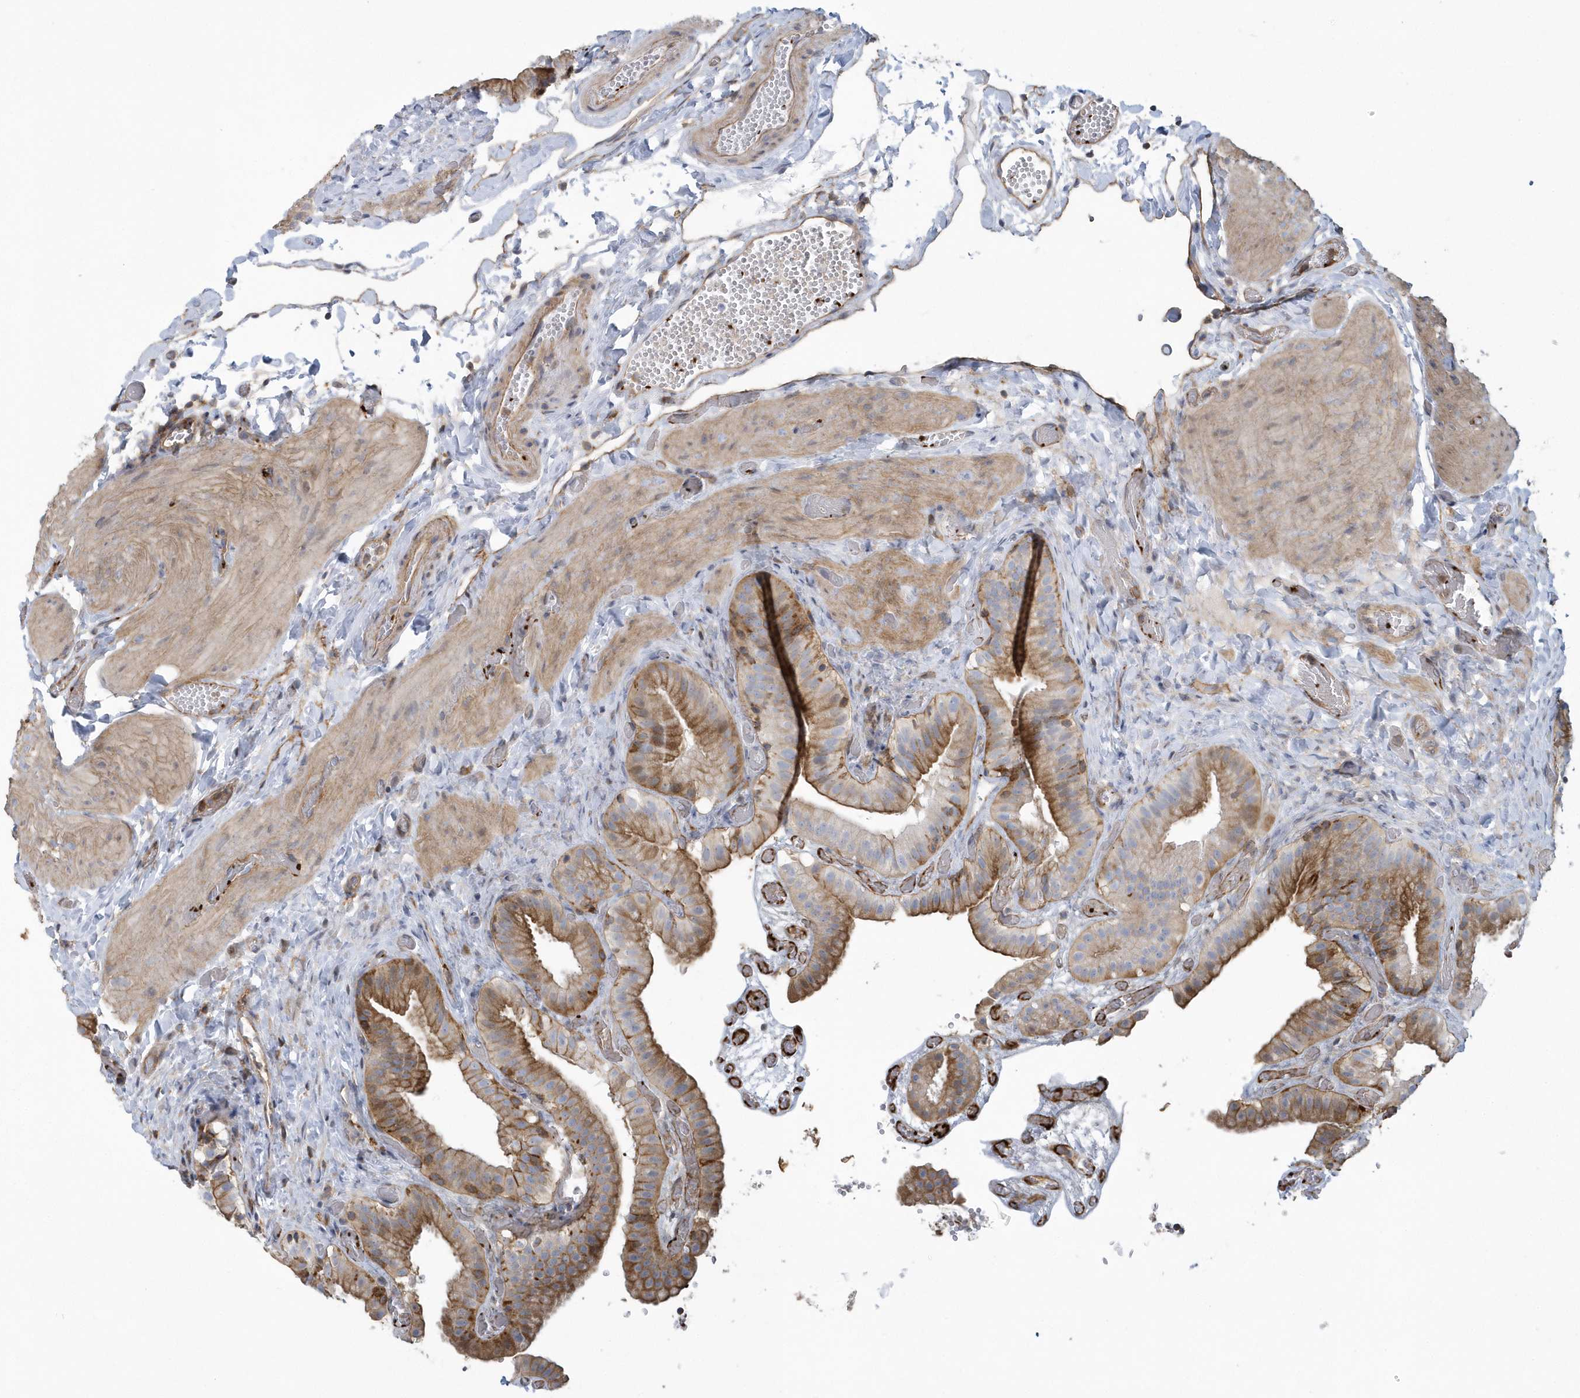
{"staining": {"intensity": "moderate", "quantity": ">75%", "location": "cytoplasmic/membranous"}, "tissue": "gallbladder", "cell_type": "Glandular cells", "image_type": "normal", "snomed": [{"axis": "morphology", "description": "Normal tissue, NOS"}, {"axis": "topography", "description": "Gallbladder"}], "caption": "High-power microscopy captured an IHC image of unremarkable gallbladder, revealing moderate cytoplasmic/membranous positivity in about >75% of glandular cells. The staining is performed using DAB (3,3'-diaminobenzidine) brown chromogen to label protein expression. The nuclei are counter-stained blue using hematoxylin.", "gene": "ARAP2", "patient": {"sex": "female", "age": 64}}